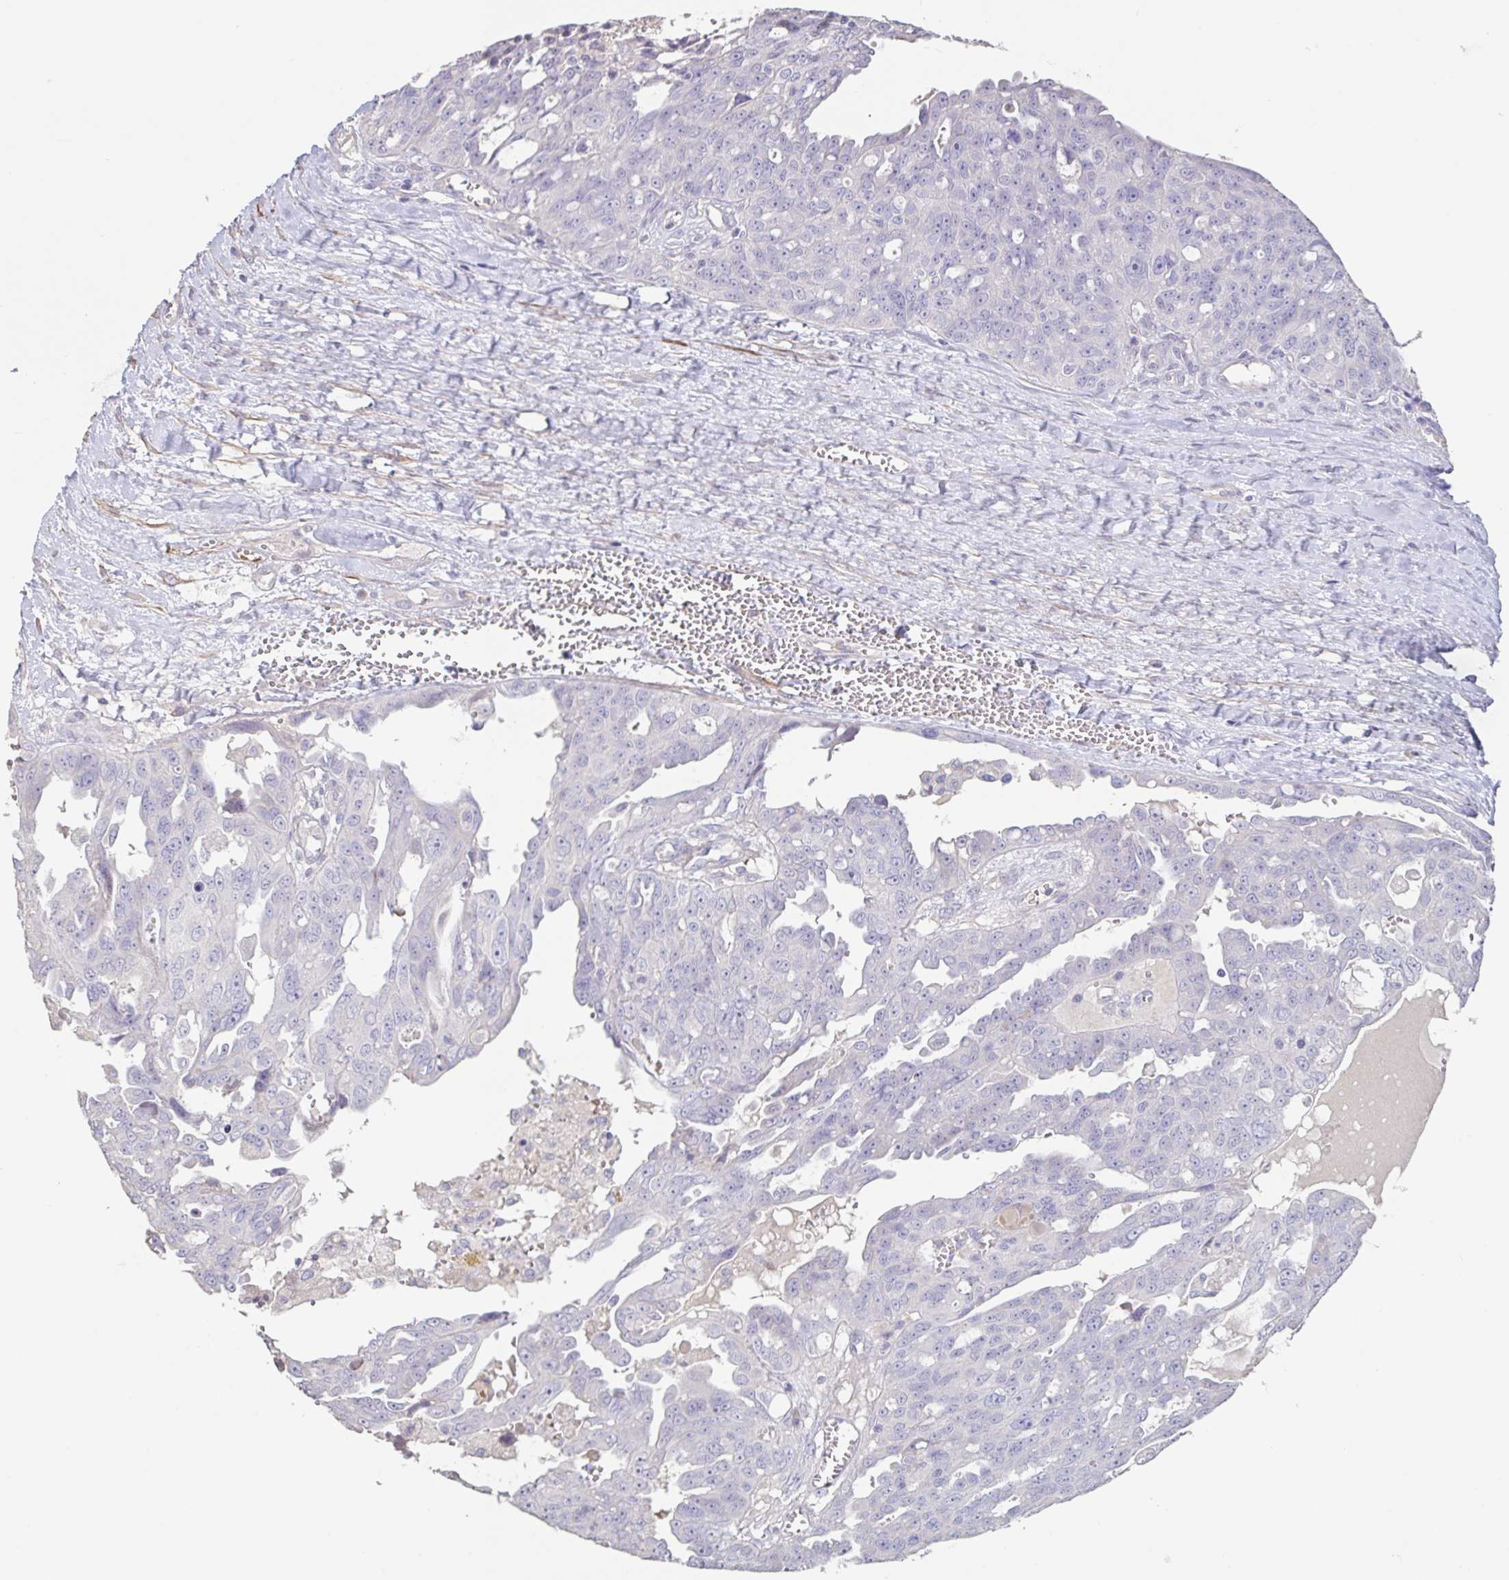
{"staining": {"intensity": "negative", "quantity": "none", "location": "none"}, "tissue": "ovarian cancer", "cell_type": "Tumor cells", "image_type": "cancer", "snomed": [{"axis": "morphology", "description": "Carcinoma, endometroid"}, {"axis": "topography", "description": "Ovary"}], "caption": "This image is of endometroid carcinoma (ovarian) stained with immunohistochemistry to label a protein in brown with the nuclei are counter-stained blue. There is no expression in tumor cells.", "gene": "PYGM", "patient": {"sex": "female", "age": 70}}